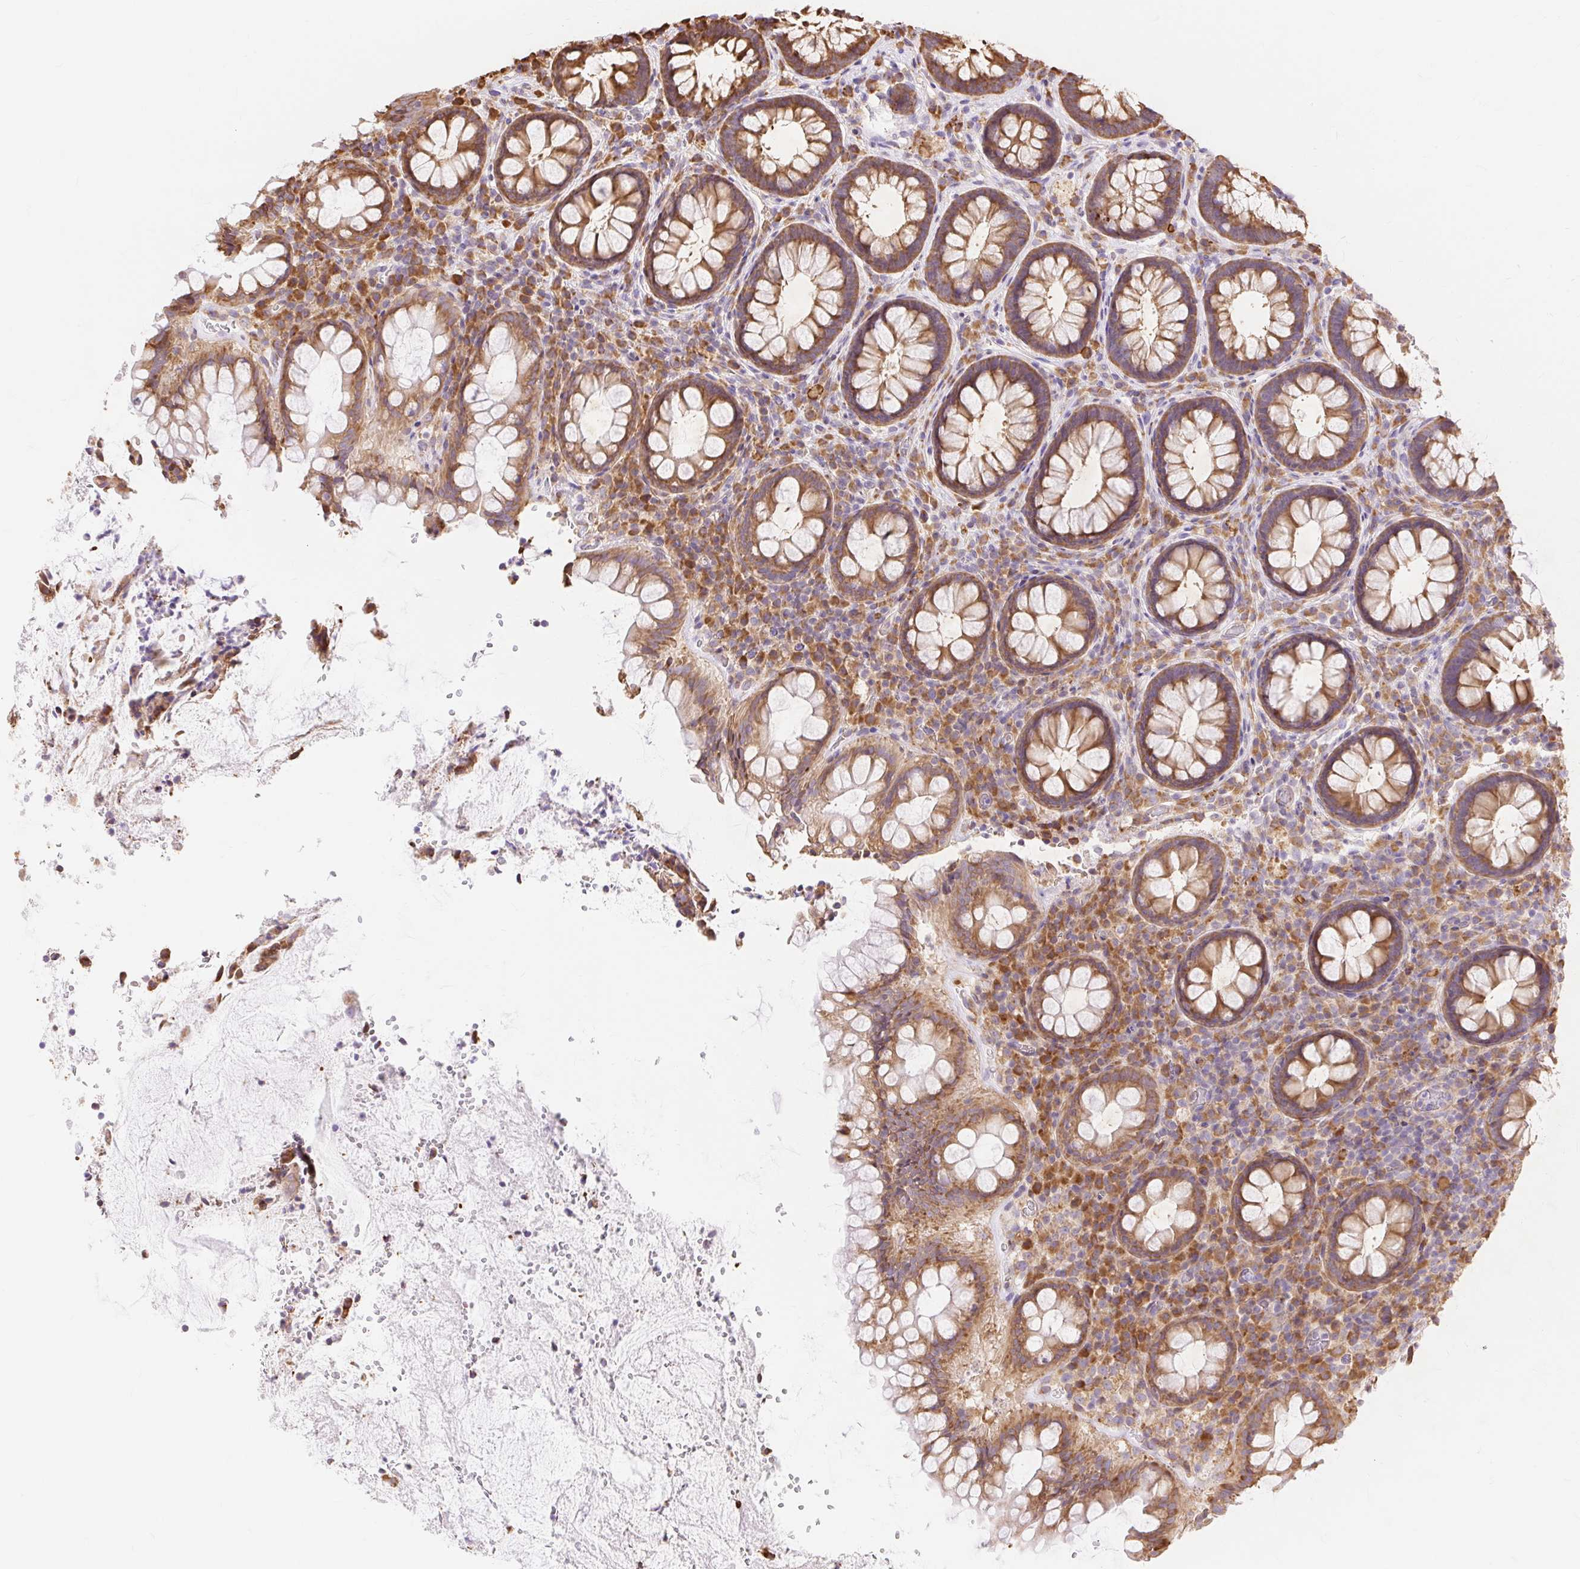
{"staining": {"intensity": "moderate", "quantity": ">75%", "location": "cytoplasmic/membranous"}, "tissue": "rectum", "cell_type": "Glandular cells", "image_type": "normal", "snomed": [{"axis": "morphology", "description": "Normal tissue, NOS"}, {"axis": "topography", "description": "Rectum"}], "caption": "The immunohistochemical stain shows moderate cytoplasmic/membranous positivity in glandular cells of unremarkable rectum. (DAB (3,3'-diaminobenzidine) = brown stain, brightfield microscopy at high magnification).", "gene": "ENSG00000260836", "patient": {"sex": "female", "age": 69}}